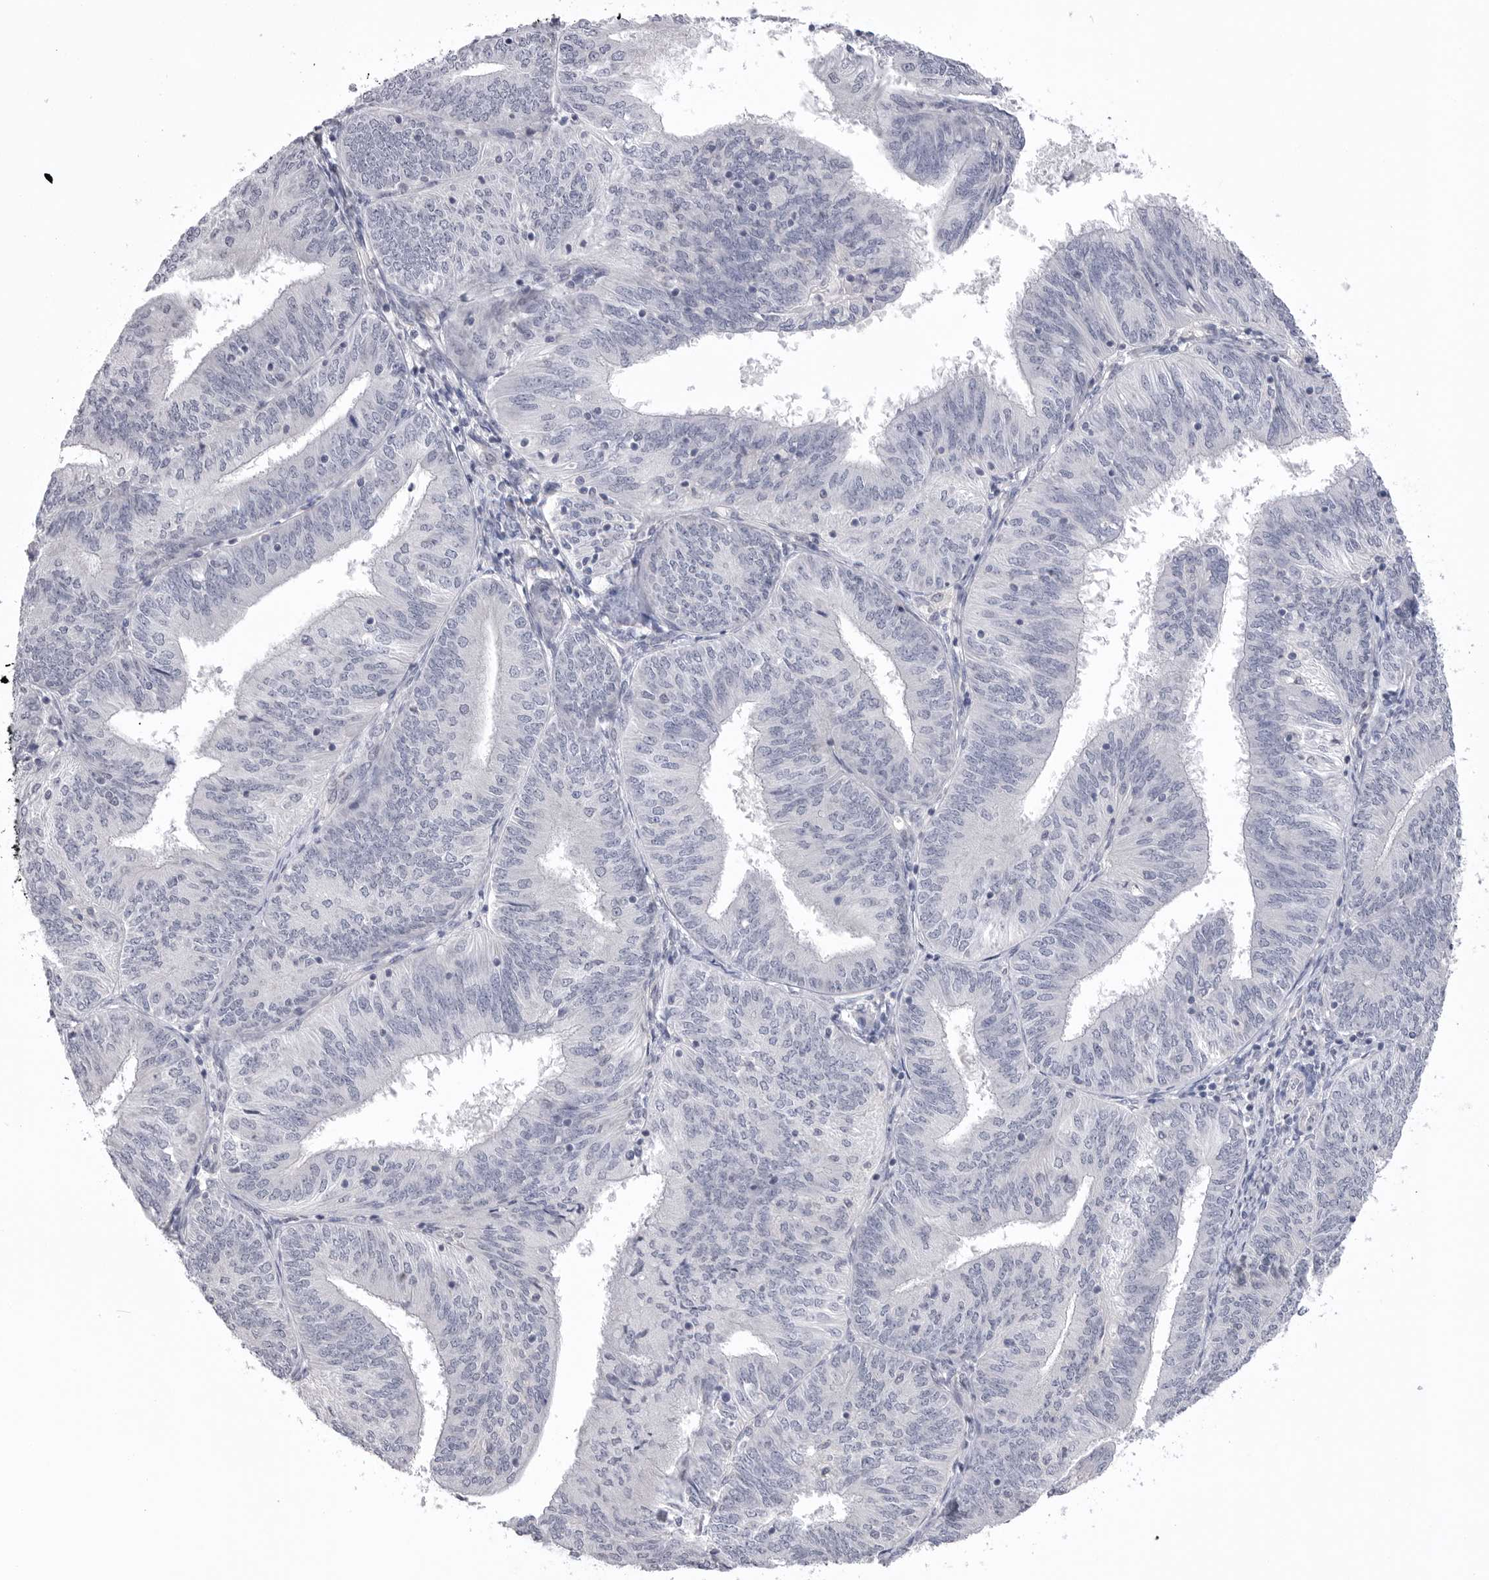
{"staining": {"intensity": "negative", "quantity": "none", "location": "none"}, "tissue": "endometrial cancer", "cell_type": "Tumor cells", "image_type": "cancer", "snomed": [{"axis": "morphology", "description": "Adenocarcinoma, NOS"}, {"axis": "topography", "description": "Endometrium"}], "caption": "There is no significant staining in tumor cells of adenocarcinoma (endometrial).", "gene": "DLGAP3", "patient": {"sex": "female", "age": 58}}